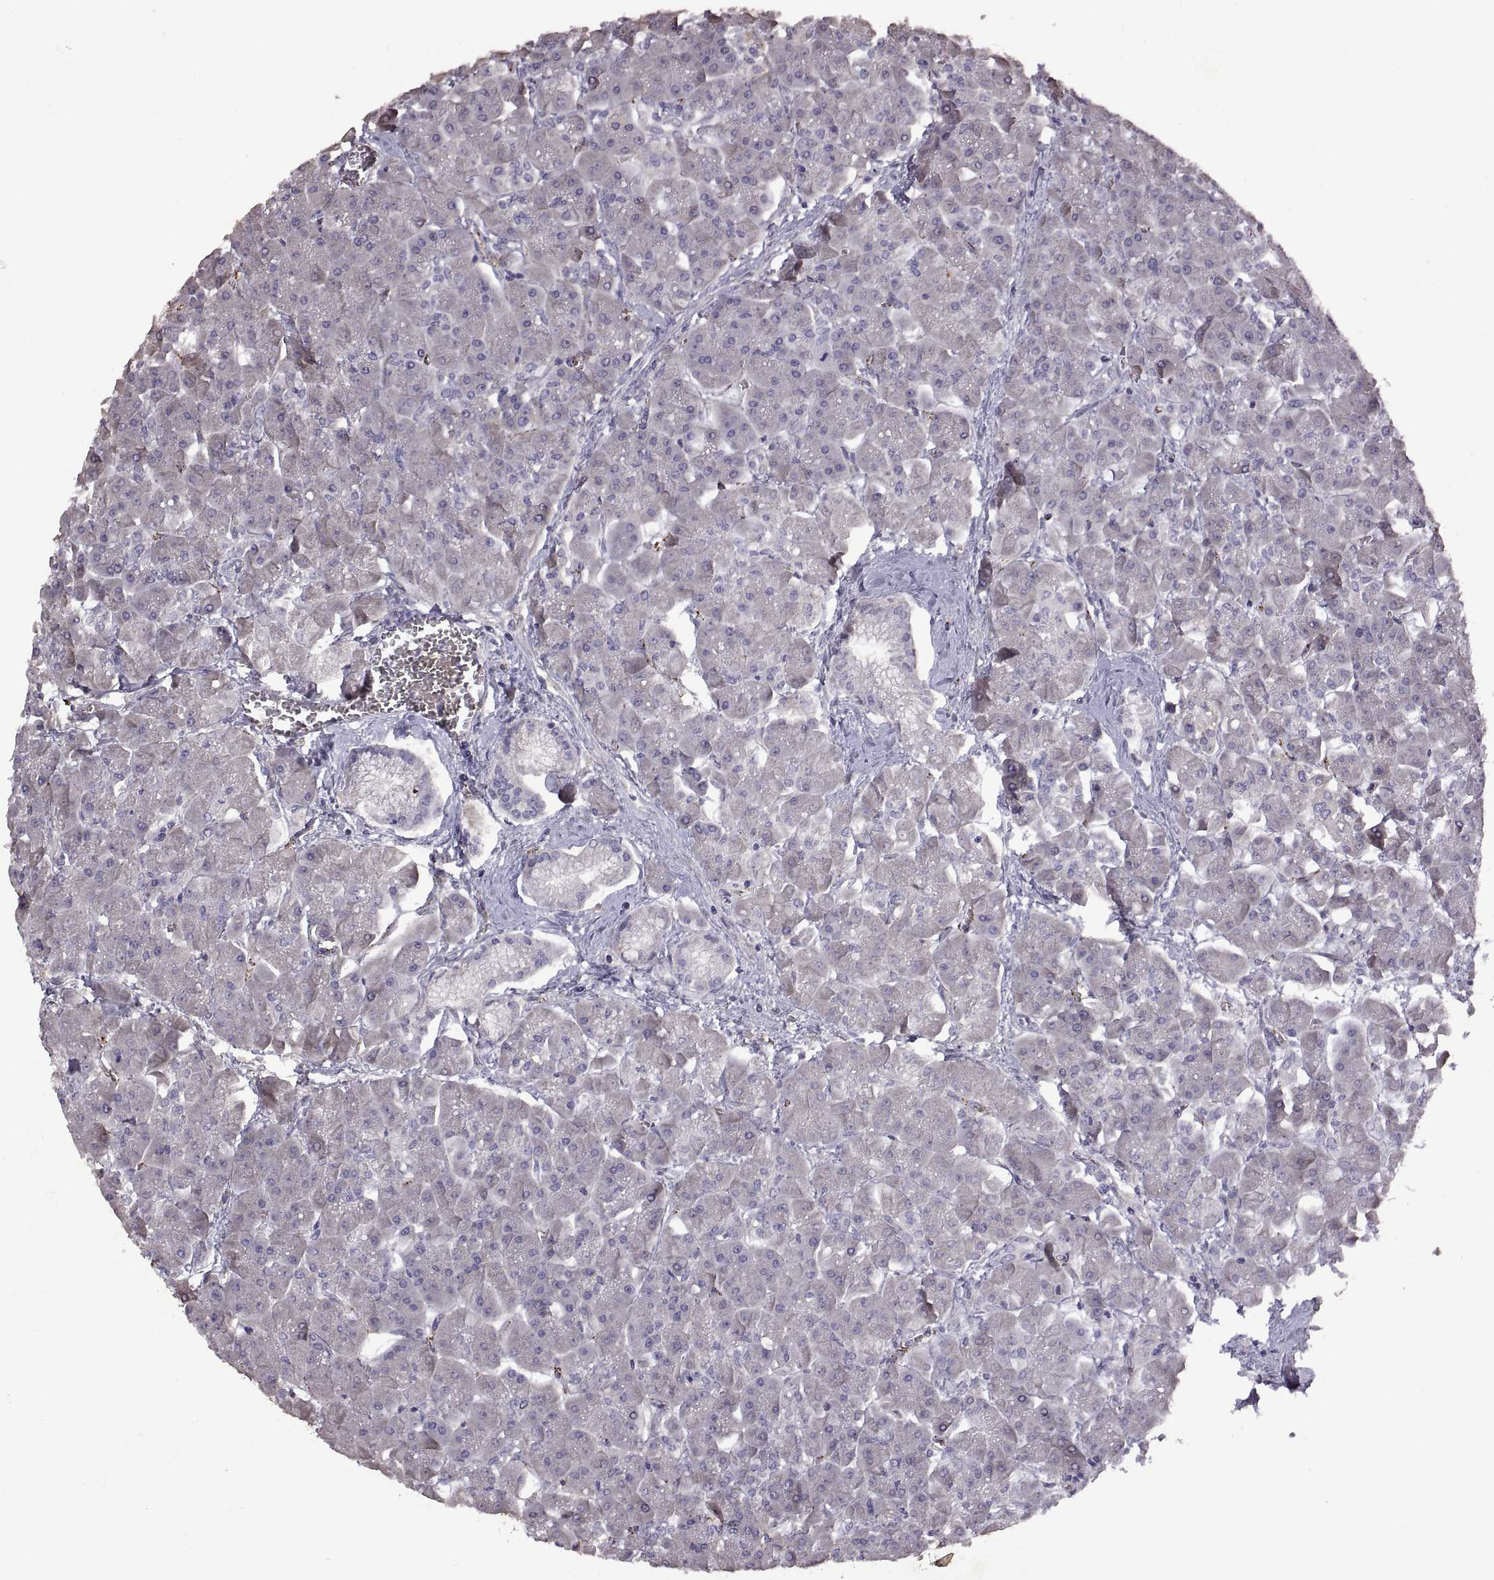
{"staining": {"intensity": "negative", "quantity": "none", "location": "none"}, "tissue": "pancreas", "cell_type": "Exocrine glandular cells", "image_type": "normal", "snomed": [{"axis": "morphology", "description": "Normal tissue, NOS"}, {"axis": "topography", "description": "Pancreas"}], "caption": "A photomicrograph of pancreas stained for a protein reveals no brown staining in exocrine glandular cells.", "gene": "DEFB136", "patient": {"sex": "male", "age": 70}}